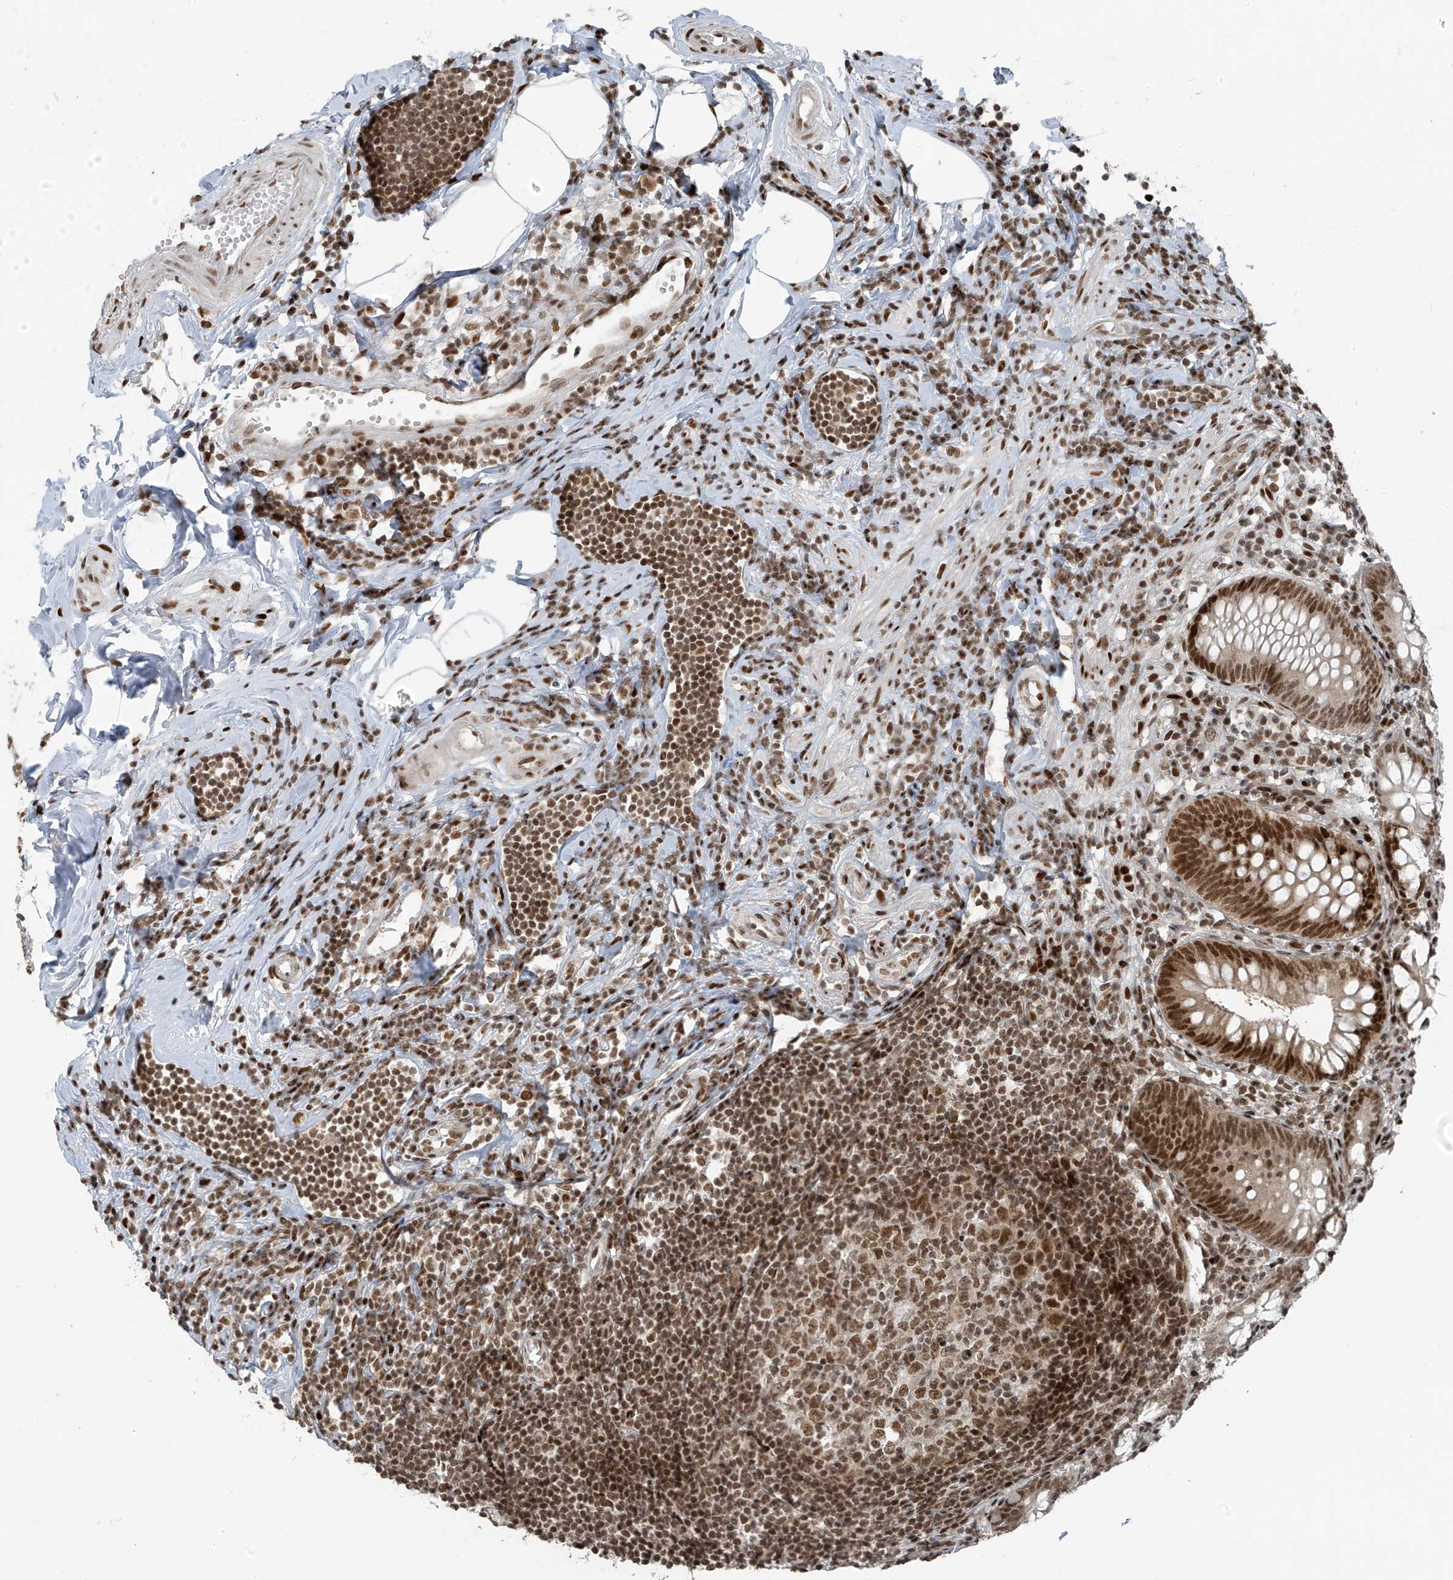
{"staining": {"intensity": "strong", "quantity": ">75%", "location": "nuclear"}, "tissue": "appendix", "cell_type": "Glandular cells", "image_type": "normal", "snomed": [{"axis": "morphology", "description": "Normal tissue, NOS"}, {"axis": "topography", "description": "Appendix"}], "caption": "Protein staining of benign appendix exhibits strong nuclear expression in approximately >75% of glandular cells.", "gene": "PCNP", "patient": {"sex": "female", "age": 54}}